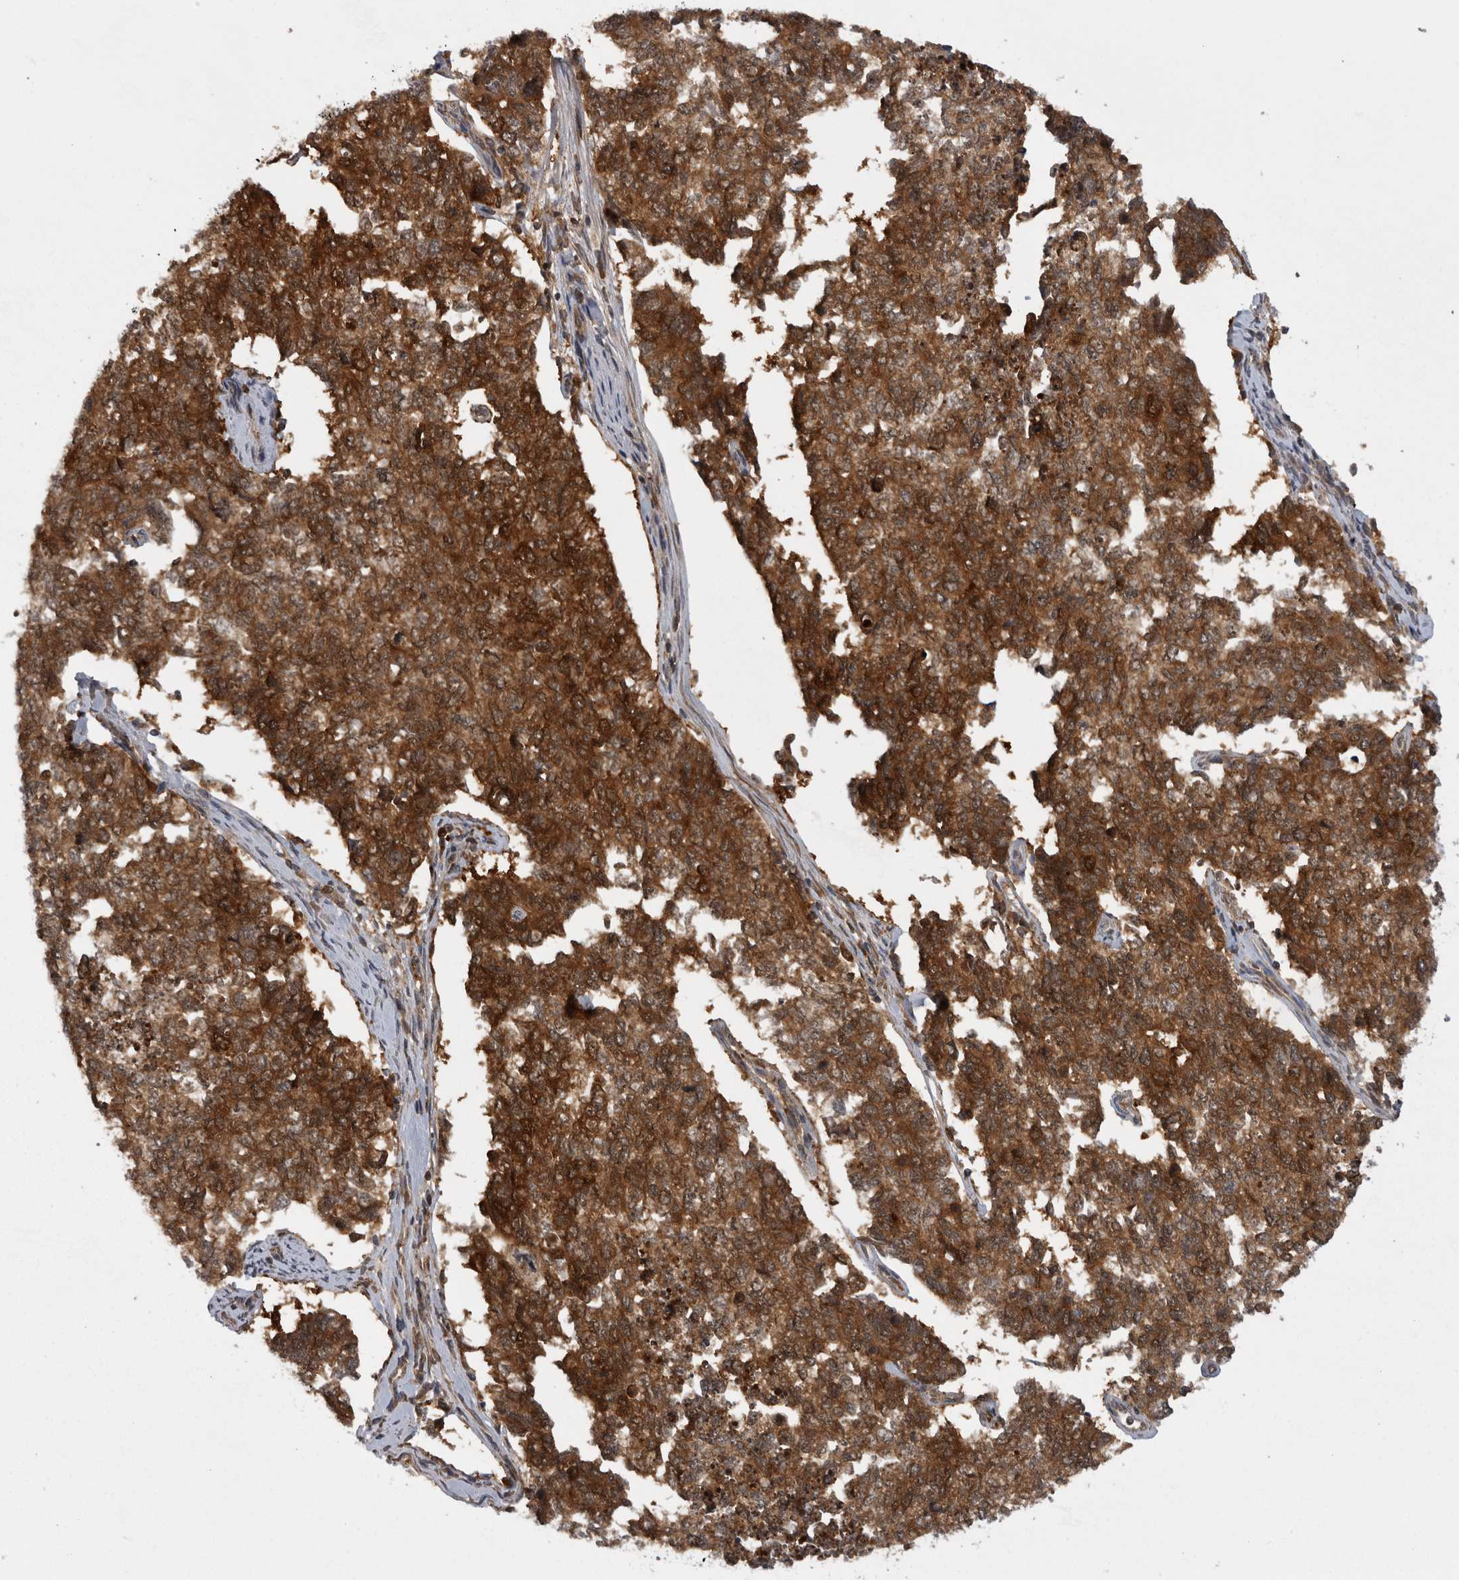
{"staining": {"intensity": "strong", "quantity": ">75%", "location": "cytoplasmic/membranous"}, "tissue": "cervical cancer", "cell_type": "Tumor cells", "image_type": "cancer", "snomed": [{"axis": "morphology", "description": "Squamous cell carcinoma, NOS"}, {"axis": "topography", "description": "Cervix"}], "caption": "Immunohistochemical staining of human cervical cancer reveals high levels of strong cytoplasmic/membranous expression in about >75% of tumor cells. The protein of interest is stained brown, and the nuclei are stained in blue (DAB IHC with brightfield microscopy, high magnification).", "gene": "CACYBP", "patient": {"sex": "female", "age": 63}}